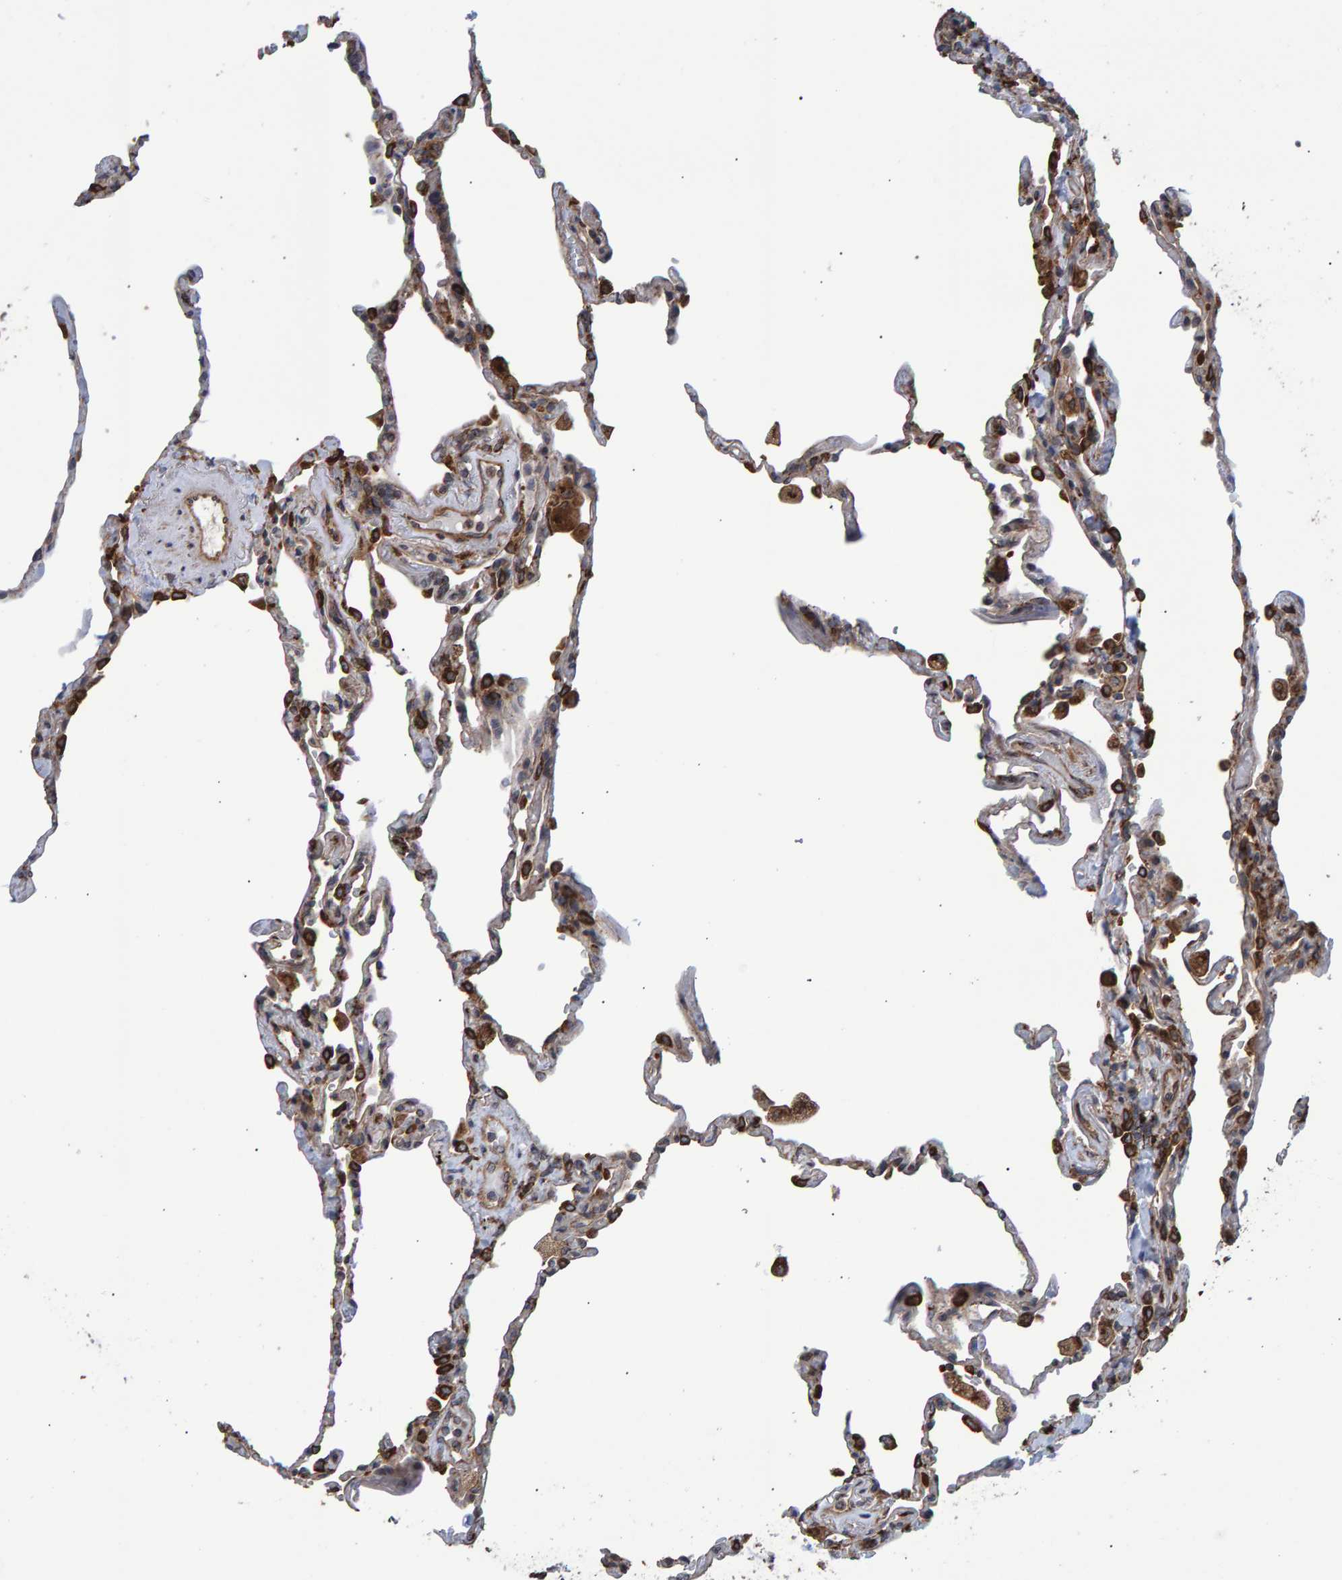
{"staining": {"intensity": "strong", "quantity": "25%-75%", "location": "cytoplasmic/membranous"}, "tissue": "lung", "cell_type": "Alveolar cells", "image_type": "normal", "snomed": [{"axis": "morphology", "description": "Normal tissue, NOS"}, {"axis": "topography", "description": "Lung"}], "caption": "Lung stained for a protein (brown) demonstrates strong cytoplasmic/membranous positive positivity in about 25%-75% of alveolar cells.", "gene": "FAM117A", "patient": {"sex": "male", "age": 59}}